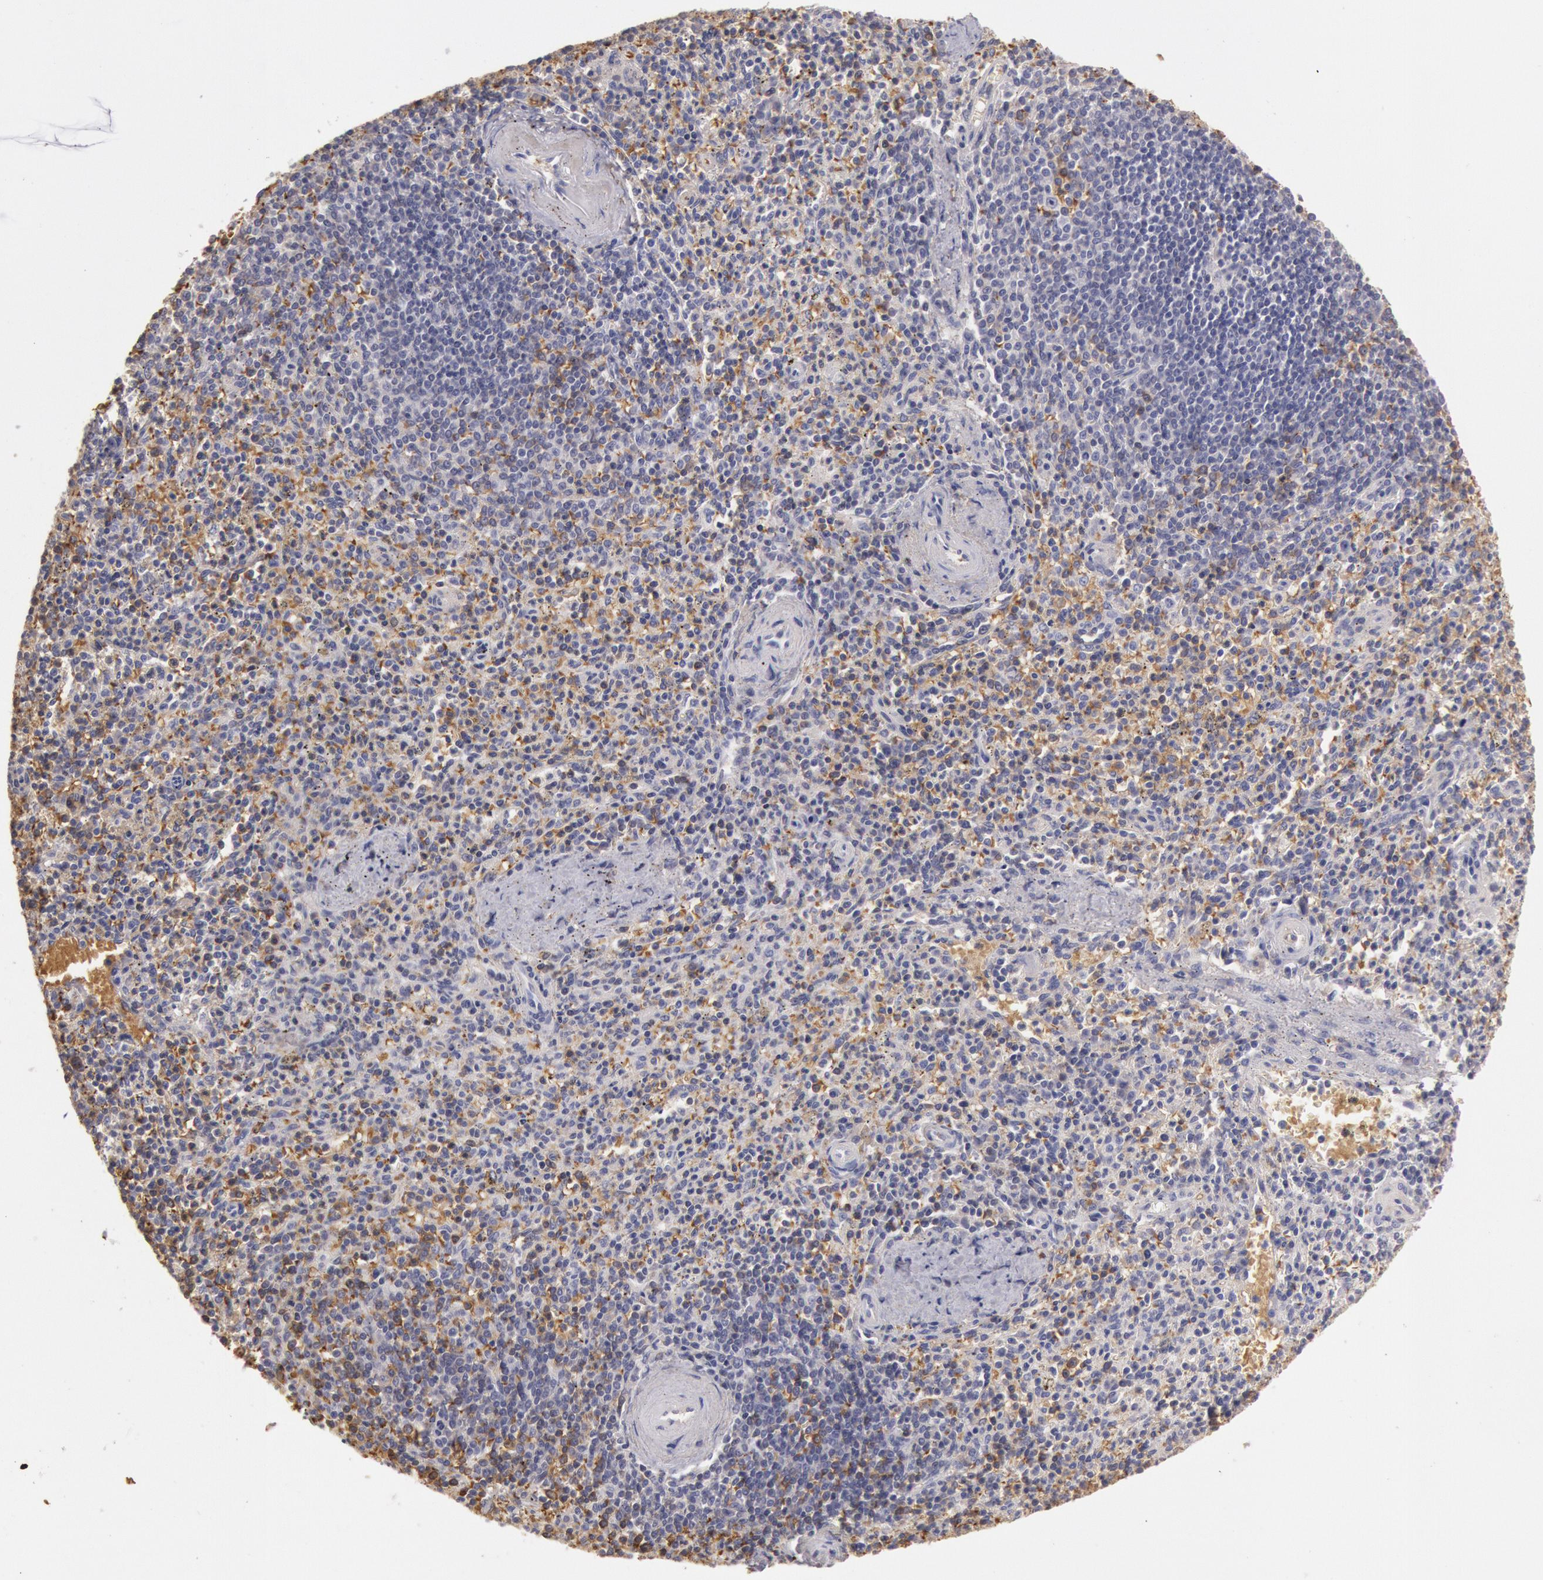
{"staining": {"intensity": "negative", "quantity": "none", "location": "none"}, "tissue": "spleen", "cell_type": "Cells in red pulp", "image_type": "normal", "snomed": [{"axis": "morphology", "description": "Normal tissue, NOS"}, {"axis": "topography", "description": "Spleen"}], "caption": "Cells in red pulp are negative for protein expression in unremarkable human spleen. (Immunohistochemistry (ihc), brightfield microscopy, high magnification).", "gene": "C1R", "patient": {"sex": "male", "age": 72}}